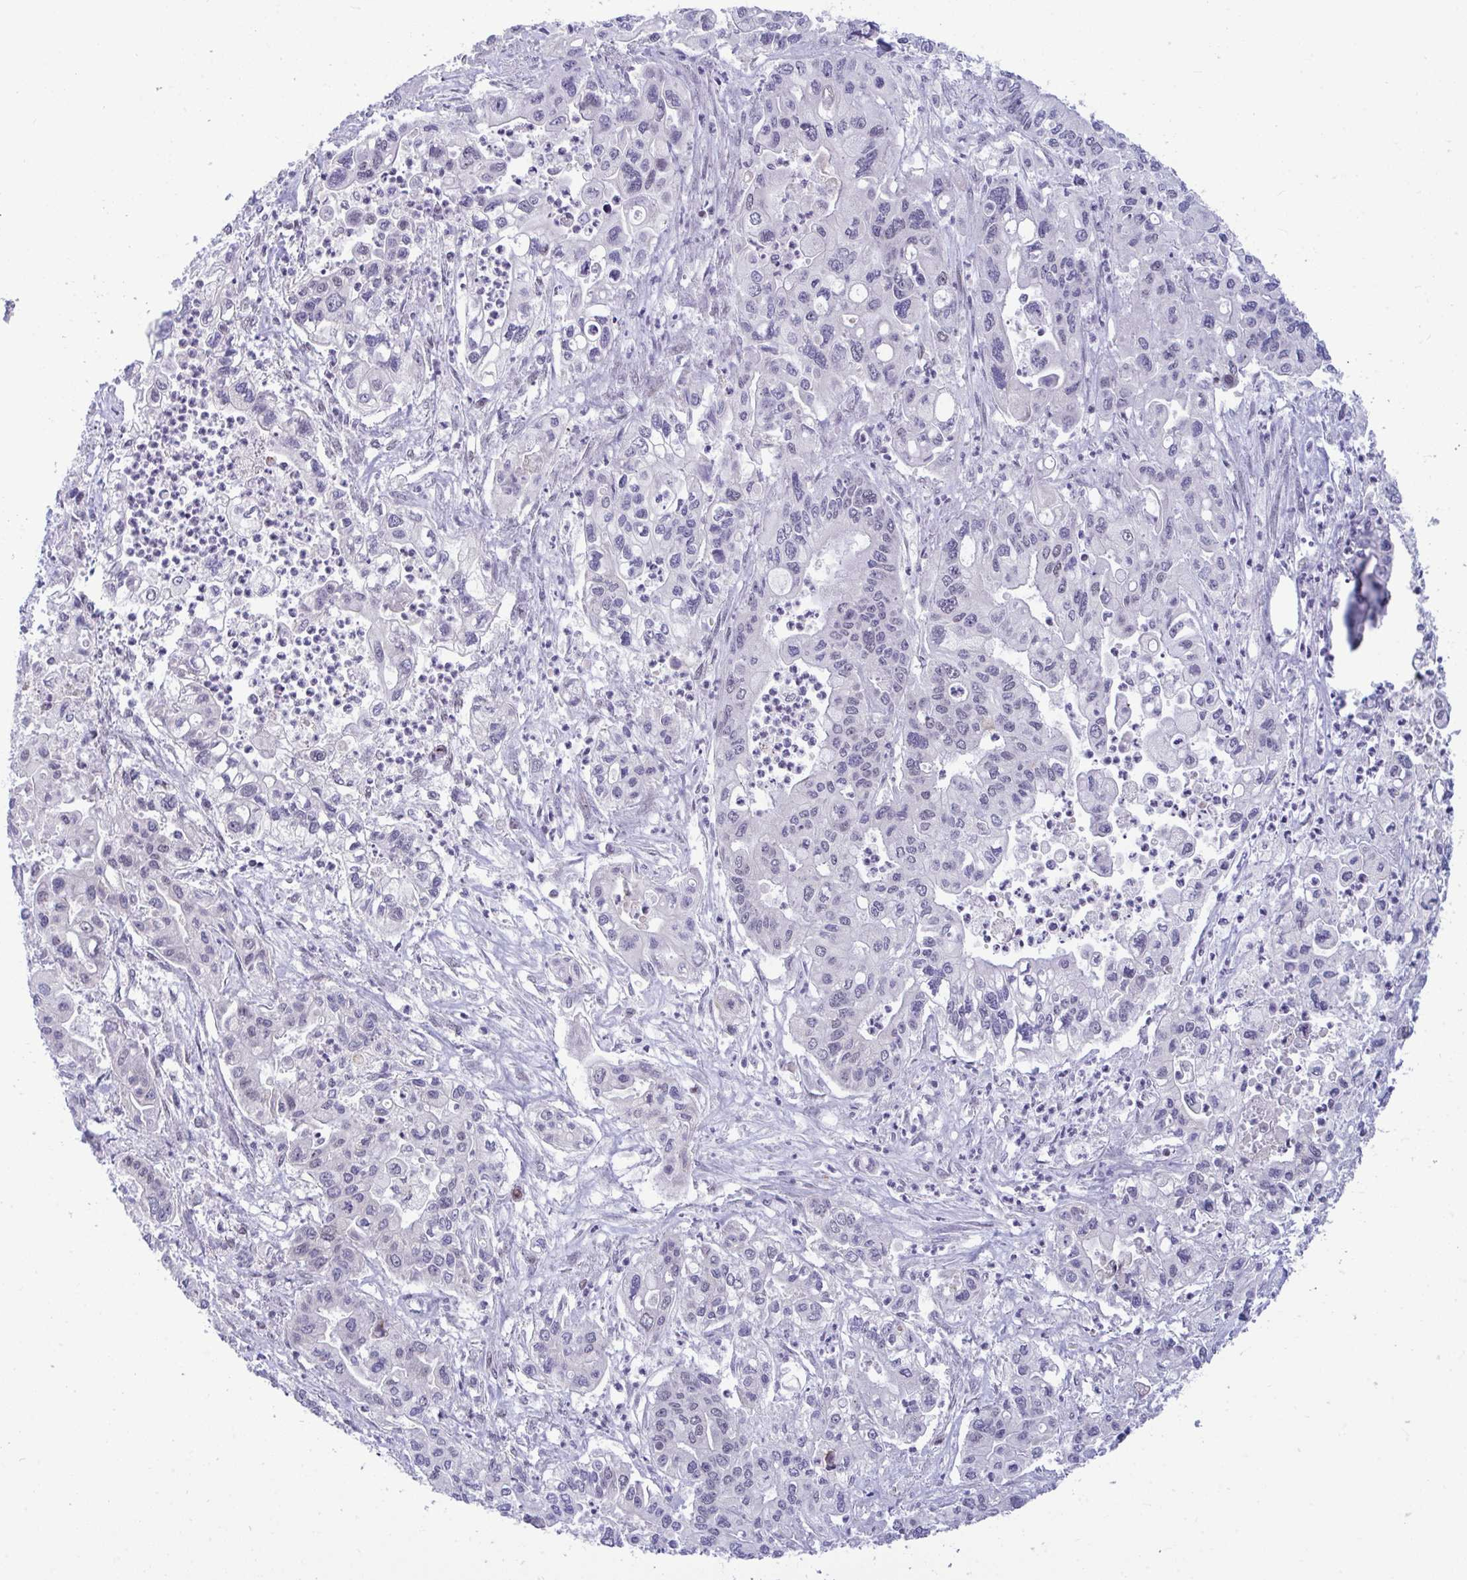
{"staining": {"intensity": "negative", "quantity": "none", "location": "none"}, "tissue": "pancreatic cancer", "cell_type": "Tumor cells", "image_type": "cancer", "snomed": [{"axis": "morphology", "description": "Adenocarcinoma, NOS"}, {"axis": "topography", "description": "Pancreas"}], "caption": "Pancreatic cancer (adenocarcinoma) was stained to show a protein in brown. There is no significant expression in tumor cells. Nuclei are stained in blue.", "gene": "WBP11", "patient": {"sex": "male", "age": 62}}